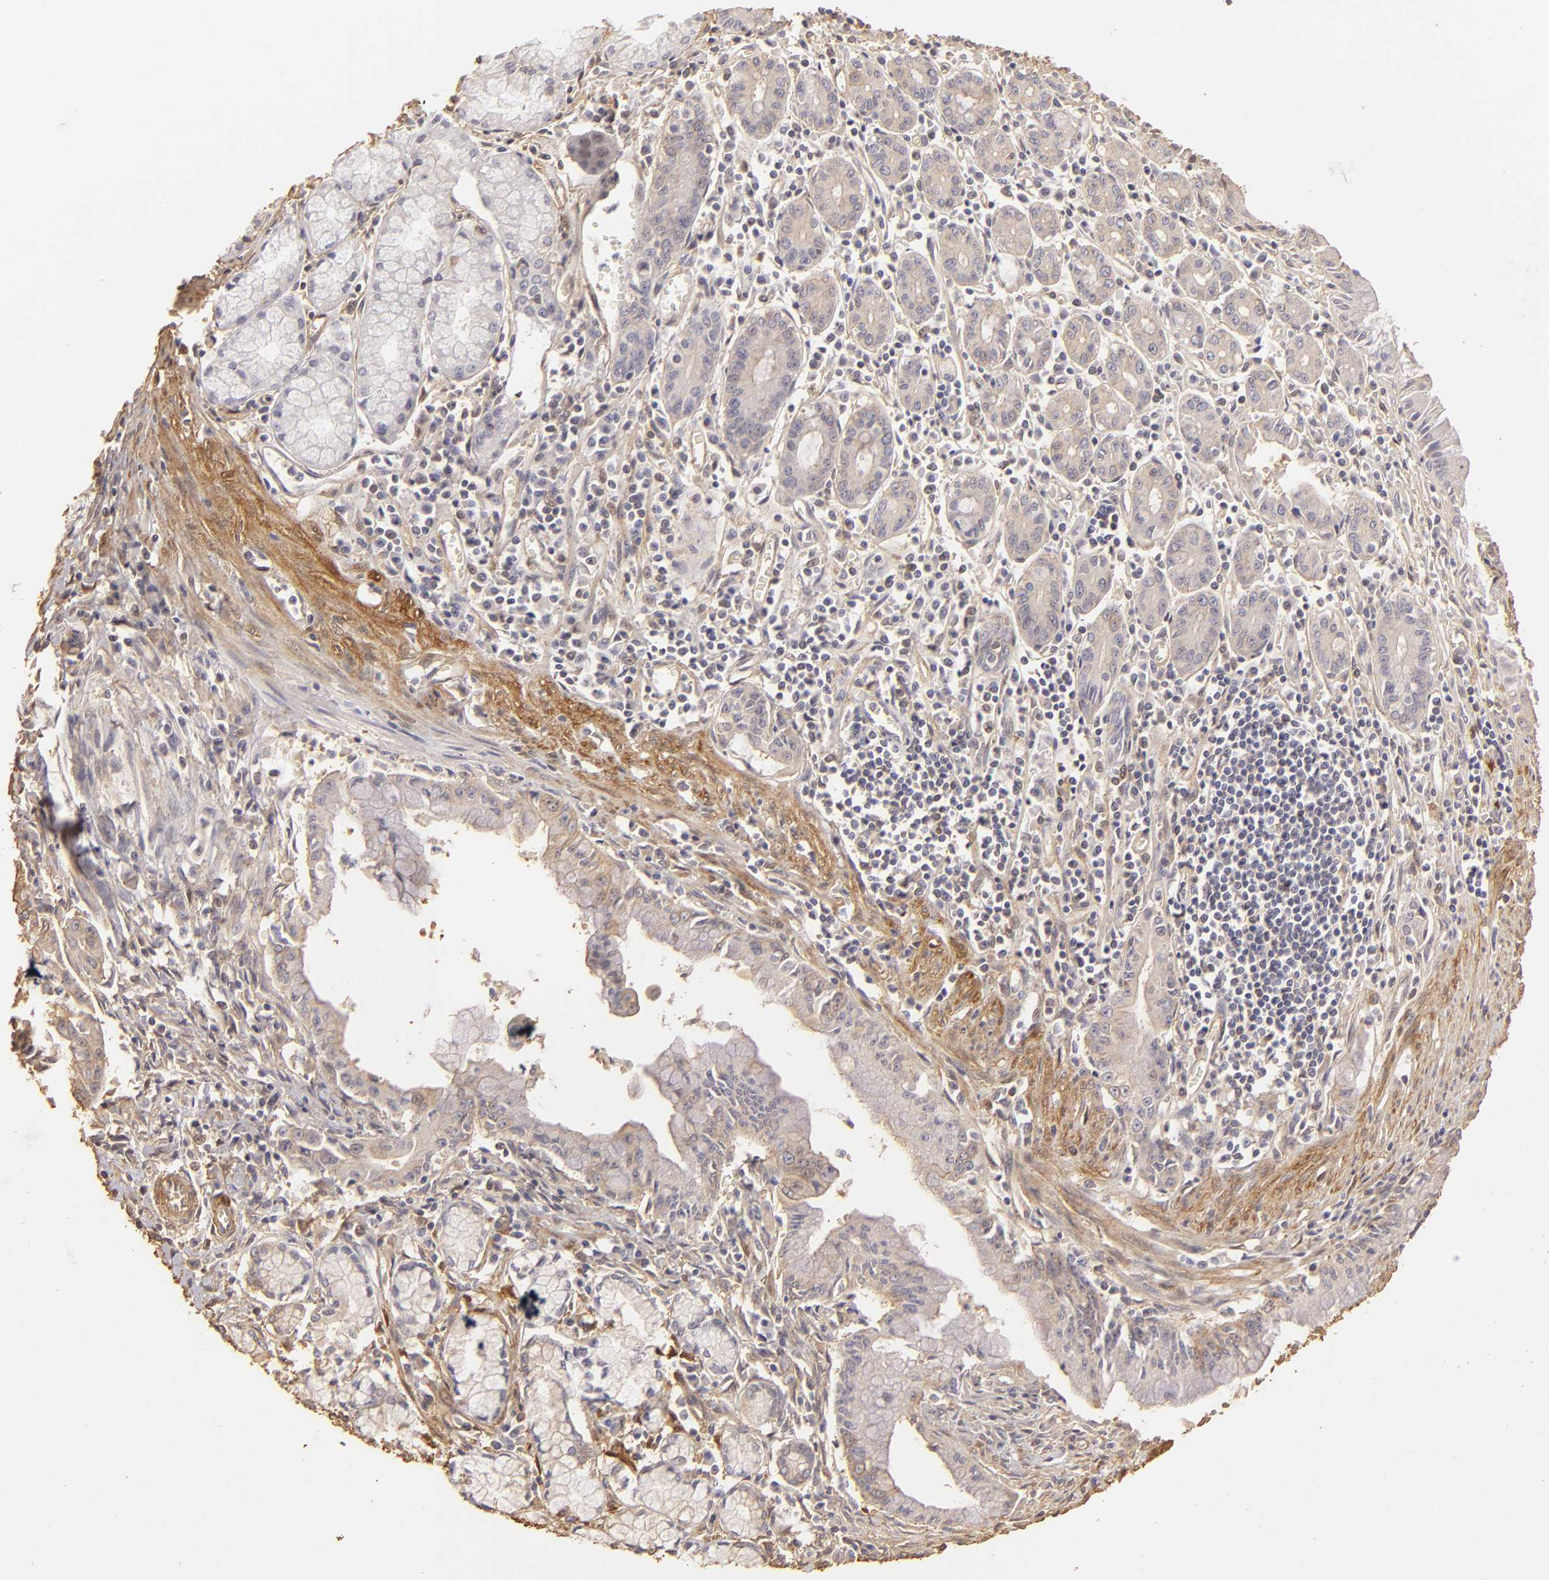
{"staining": {"intensity": "weak", "quantity": ">75%", "location": "cytoplasmic/membranous"}, "tissue": "pancreatic cancer", "cell_type": "Tumor cells", "image_type": "cancer", "snomed": [{"axis": "morphology", "description": "Adenocarcinoma, NOS"}, {"axis": "topography", "description": "Pancreas"}], "caption": "Immunohistochemistry (IHC) of human pancreatic adenocarcinoma demonstrates low levels of weak cytoplasmic/membranous expression in approximately >75% of tumor cells. The staining was performed using DAB, with brown indicating positive protein expression. Nuclei are stained blue with hematoxylin.", "gene": "HSPB6", "patient": {"sex": "male", "age": 59}}